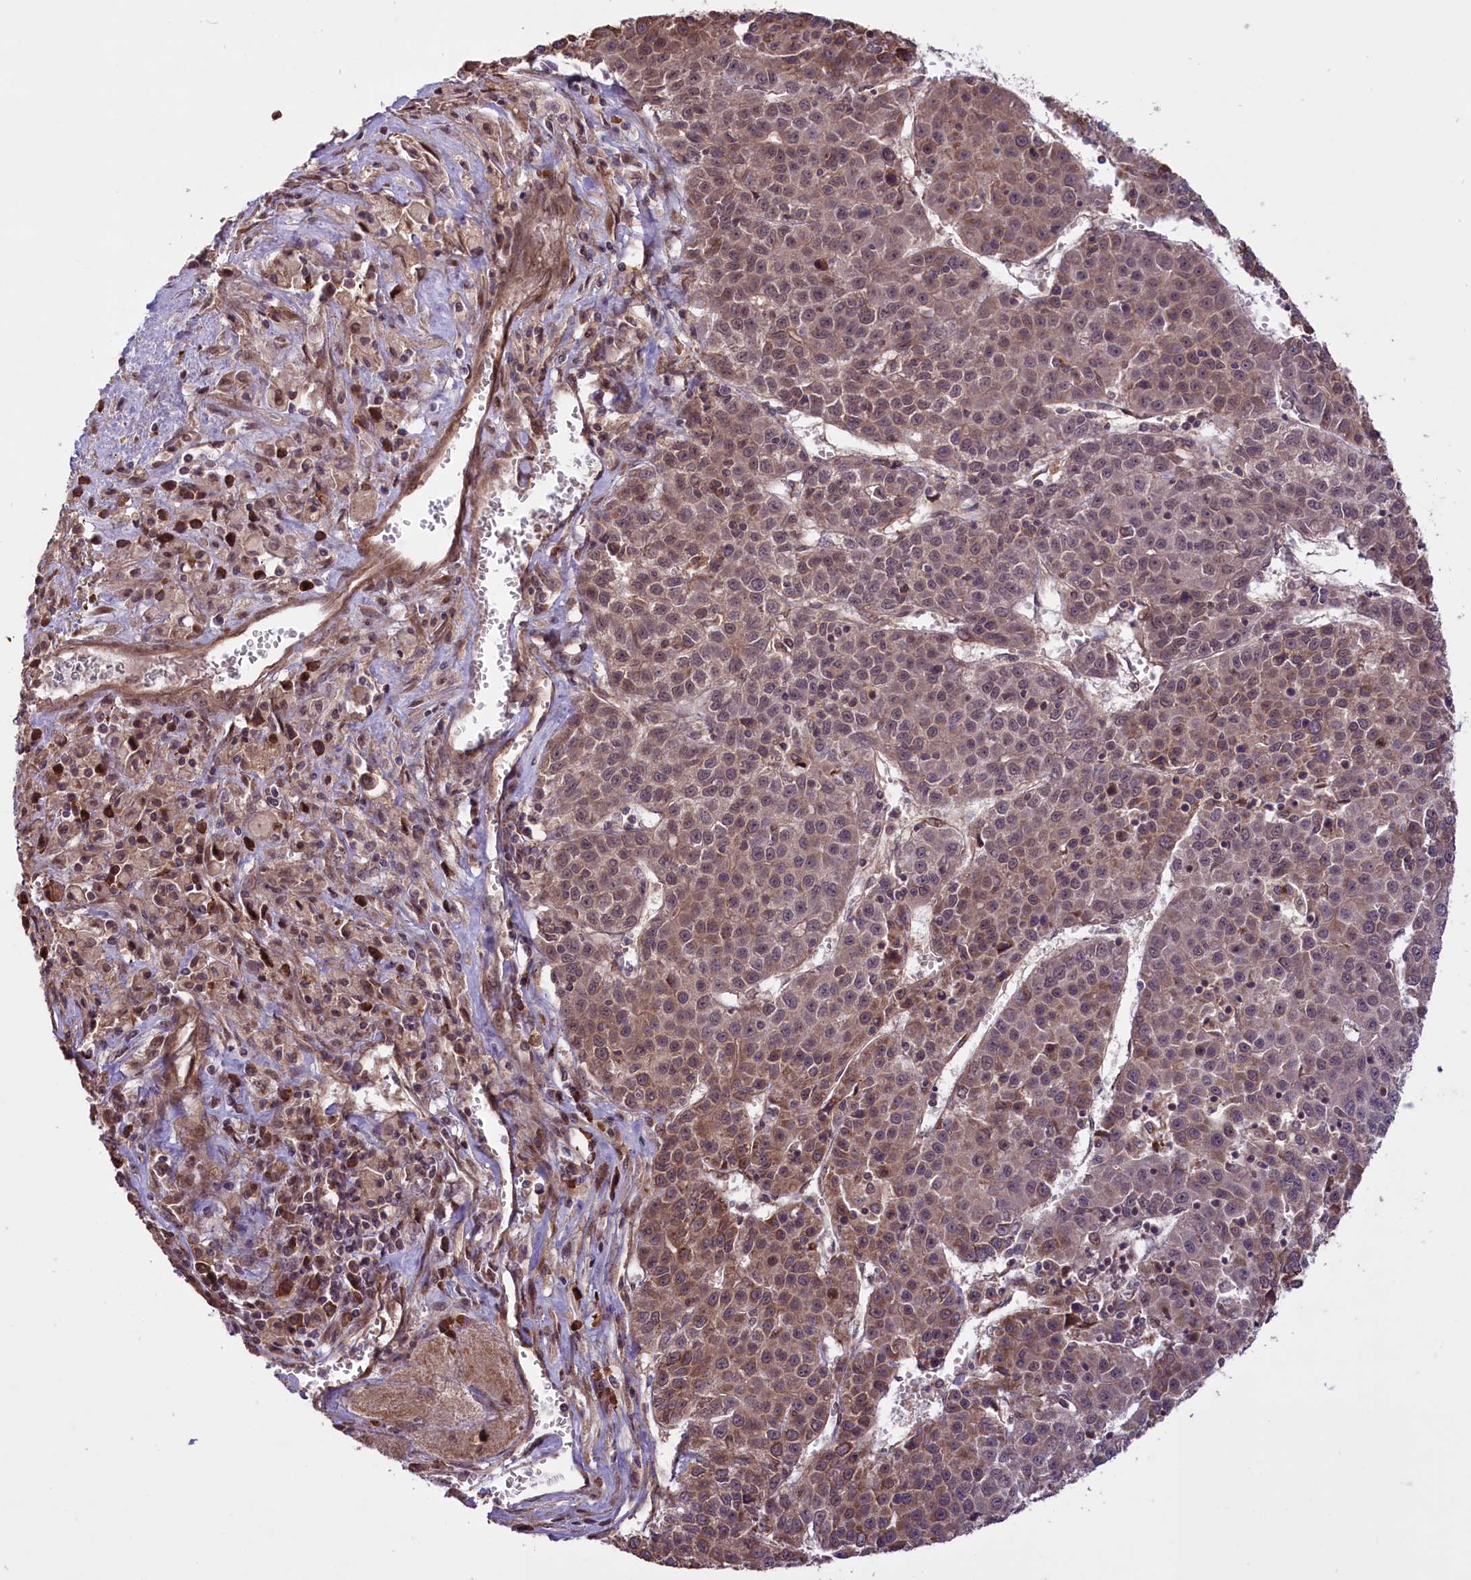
{"staining": {"intensity": "weak", "quantity": ">75%", "location": "cytoplasmic/membranous,nuclear"}, "tissue": "liver cancer", "cell_type": "Tumor cells", "image_type": "cancer", "snomed": [{"axis": "morphology", "description": "Carcinoma, Hepatocellular, NOS"}, {"axis": "topography", "description": "Liver"}], "caption": "Tumor cells display low levels of weak cytoplasmic/membranous and nuclear positivity in about >75% of cells in liver cancer (hepatocellular carcinoma).", "gene": "HDAC5", "patient": {"sex": "female", "age": 53}}